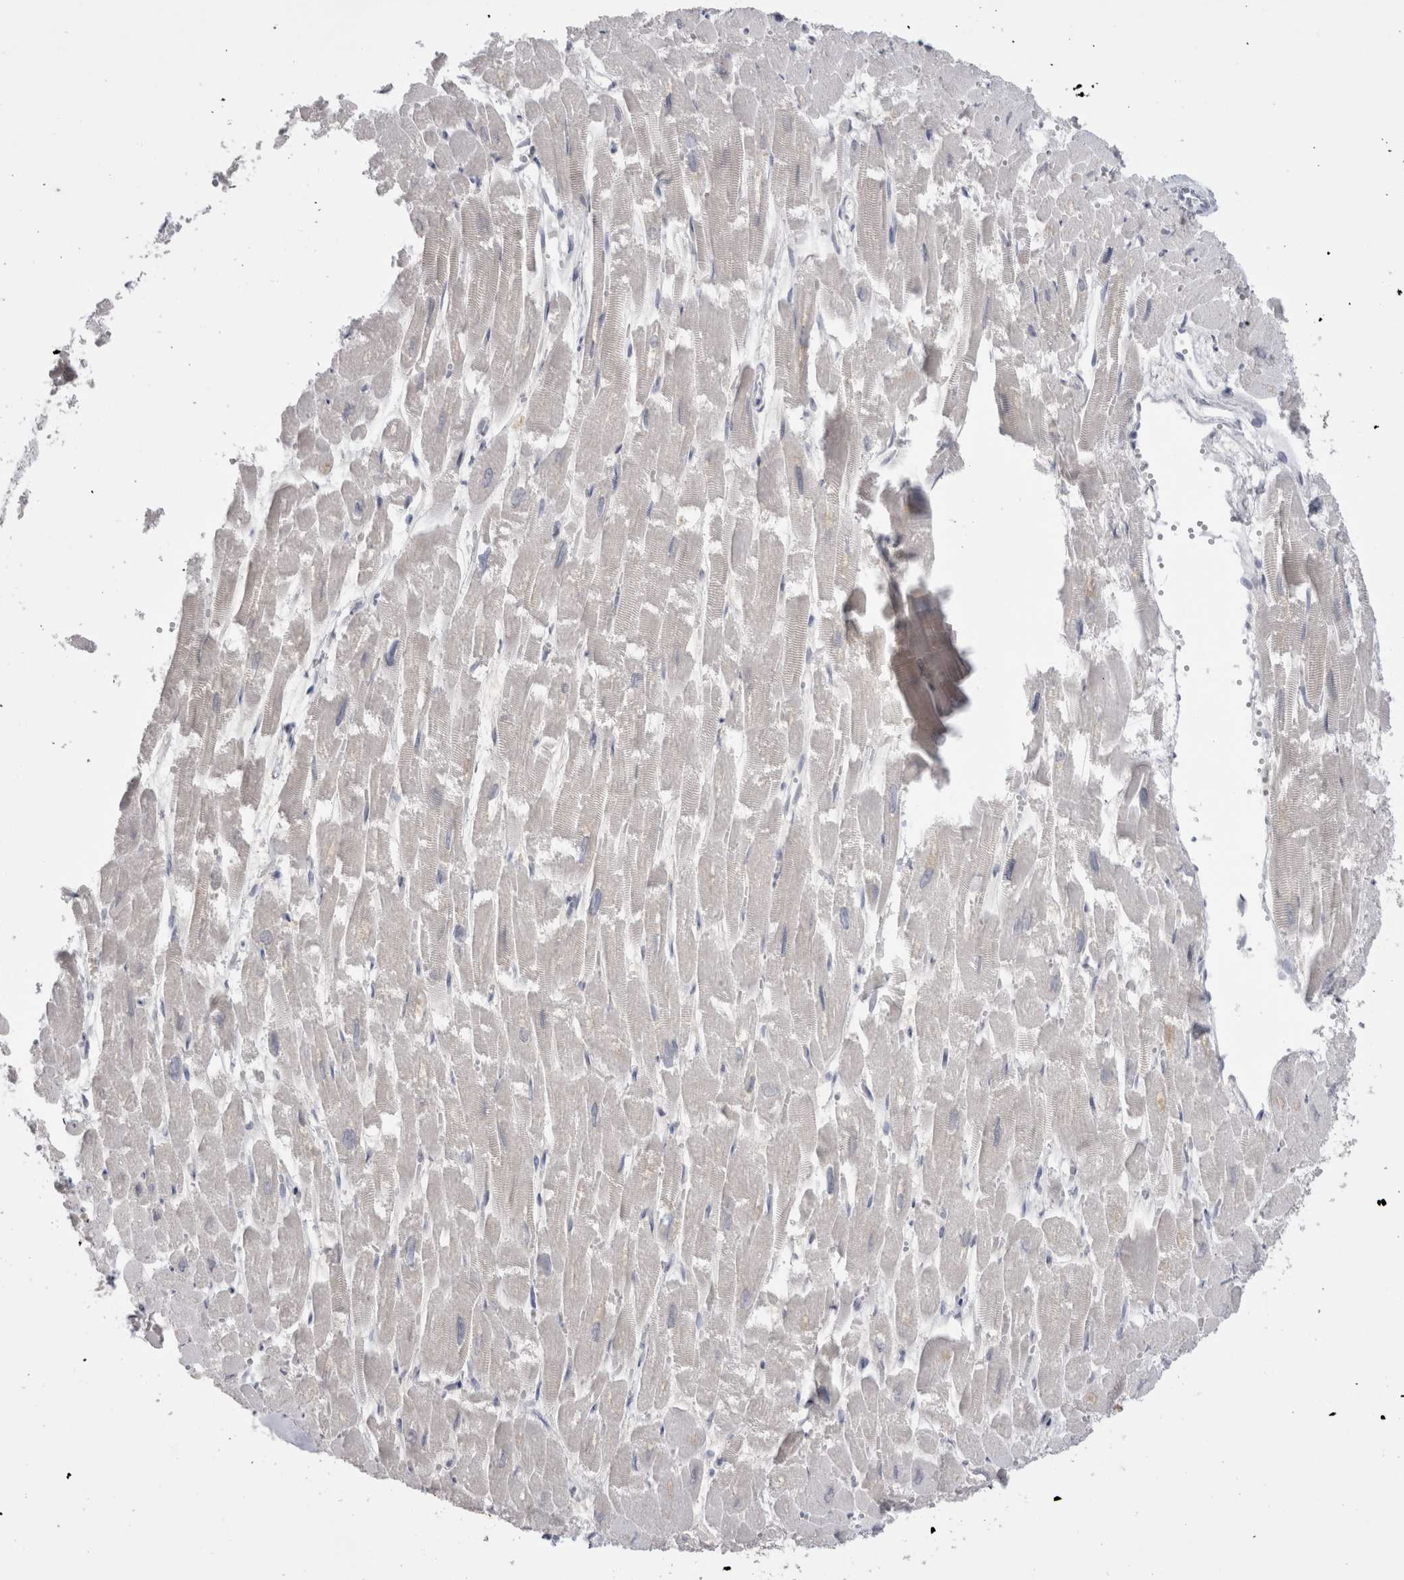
{"staining": {"intensity": "negative", "quantity": "none", "location": "none"}, "tissue": "heart muscle", "cell_type": "Cardiomyocytes", "image_type": "normal", "snomed": [{"axis": "morphology", "description": "Normal tissue, NOS"}, {"axis": "topography", "description": "Heart"}], "caption": "Immunohistochemical staining of normal human heart muscle demonstrates no significant positivity in cardiomyocytes. (DAB (3,3'-diaminobenzidine) IHC with hematoxylin counter stain).", "gene": "SUCNR1", "patient": {"sex": "male", "age": 54}}